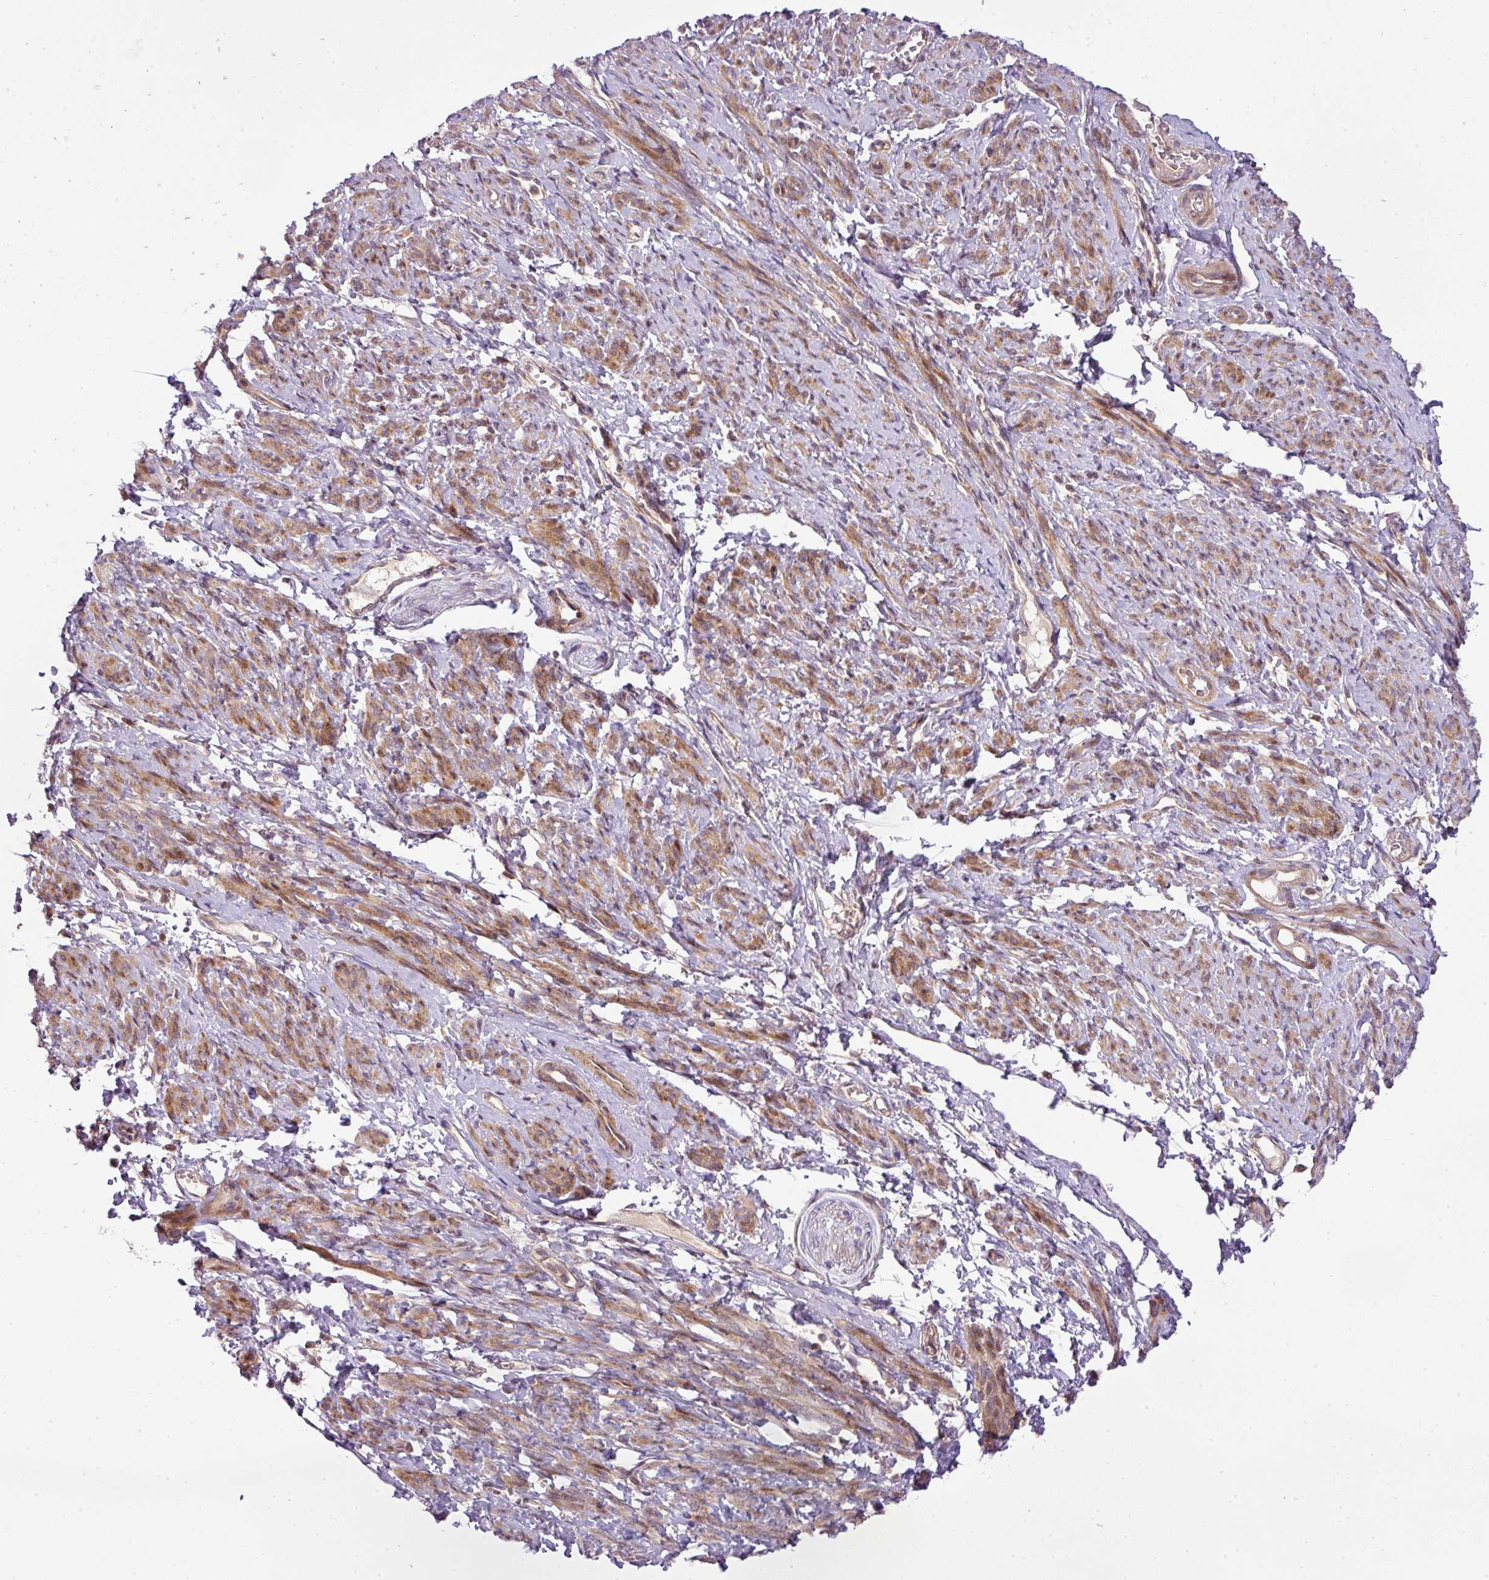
{"staining": {"intensity": "moderate", "quantity": ">75%", "location": "cytoplasmic/membranous"}, "tissue": "smooth muscle", "cell_type": "Smooth muscle cells", "image_type": "normal", "snomed": [{"axis": "morphology", "description": "Normal tissue, NOS"}, {"axis": "topography", "description": "Smooth muscle"}], "caption": "Immunohistochemical staining of benign human smooth muscle reveals >75% levels of moderate cytoplasmic/membranous protein staining in about >75% of smooth muscle cells.", "gene": "COX18", "patient": {"sex": "female", "age": 65}}